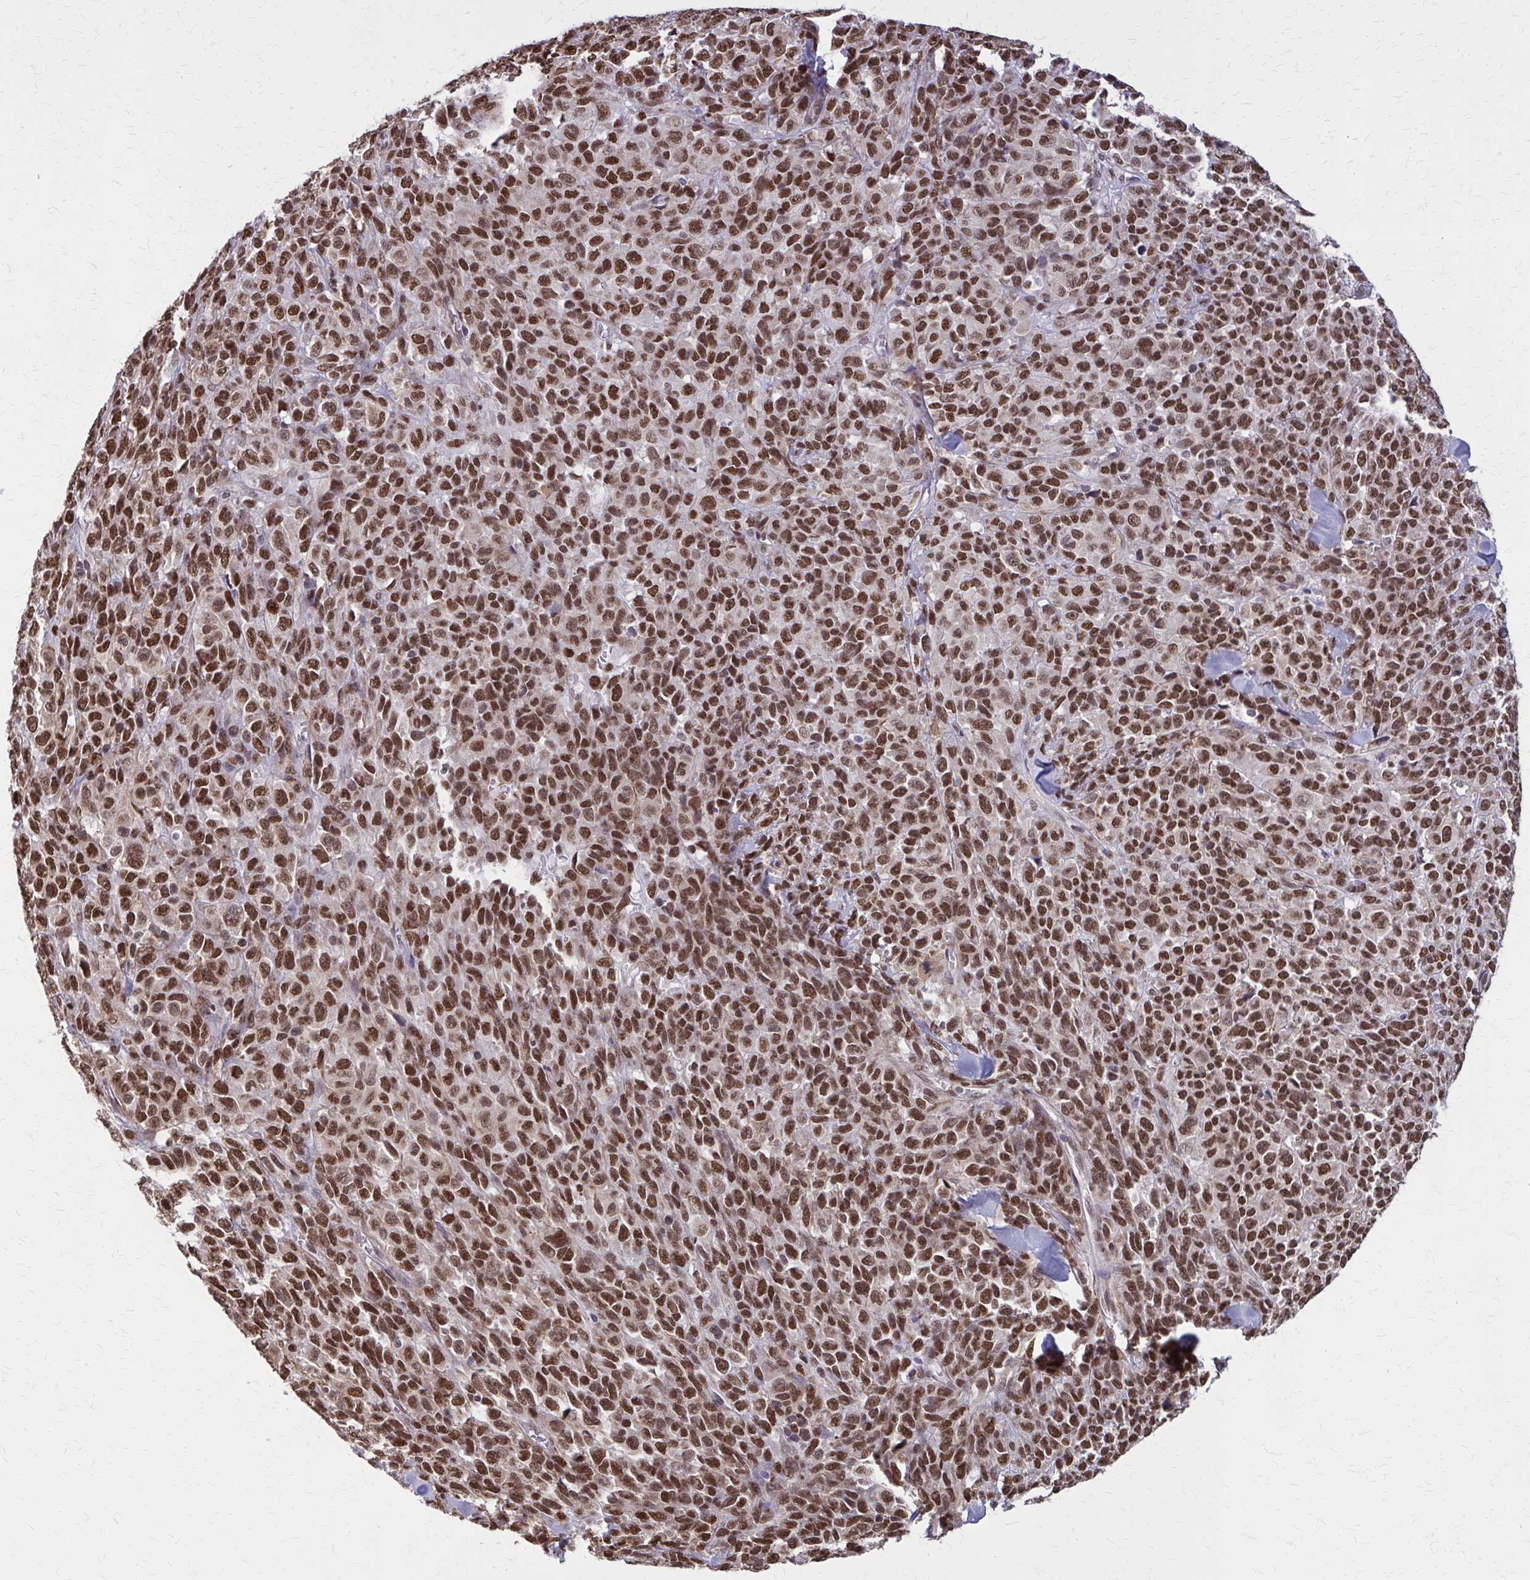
{"staining": {"intensity": "strong", "quantity": ">75%", "location": "nuclear"}, "tissue": "melanoma", "cell_type": "Tumor cells", "image_type": "cancer", "snomed": [{"axis": "morphology", "description": "Malignant melanoma, NOS"}, {"axis": "topography", "description": "Skin"}], "caption": "Strong nuclear expression is present in approximately >75% of tumor cells in melanoma.", "gene": "TTF1", "patient": {"sex": "female", "age": 66}}